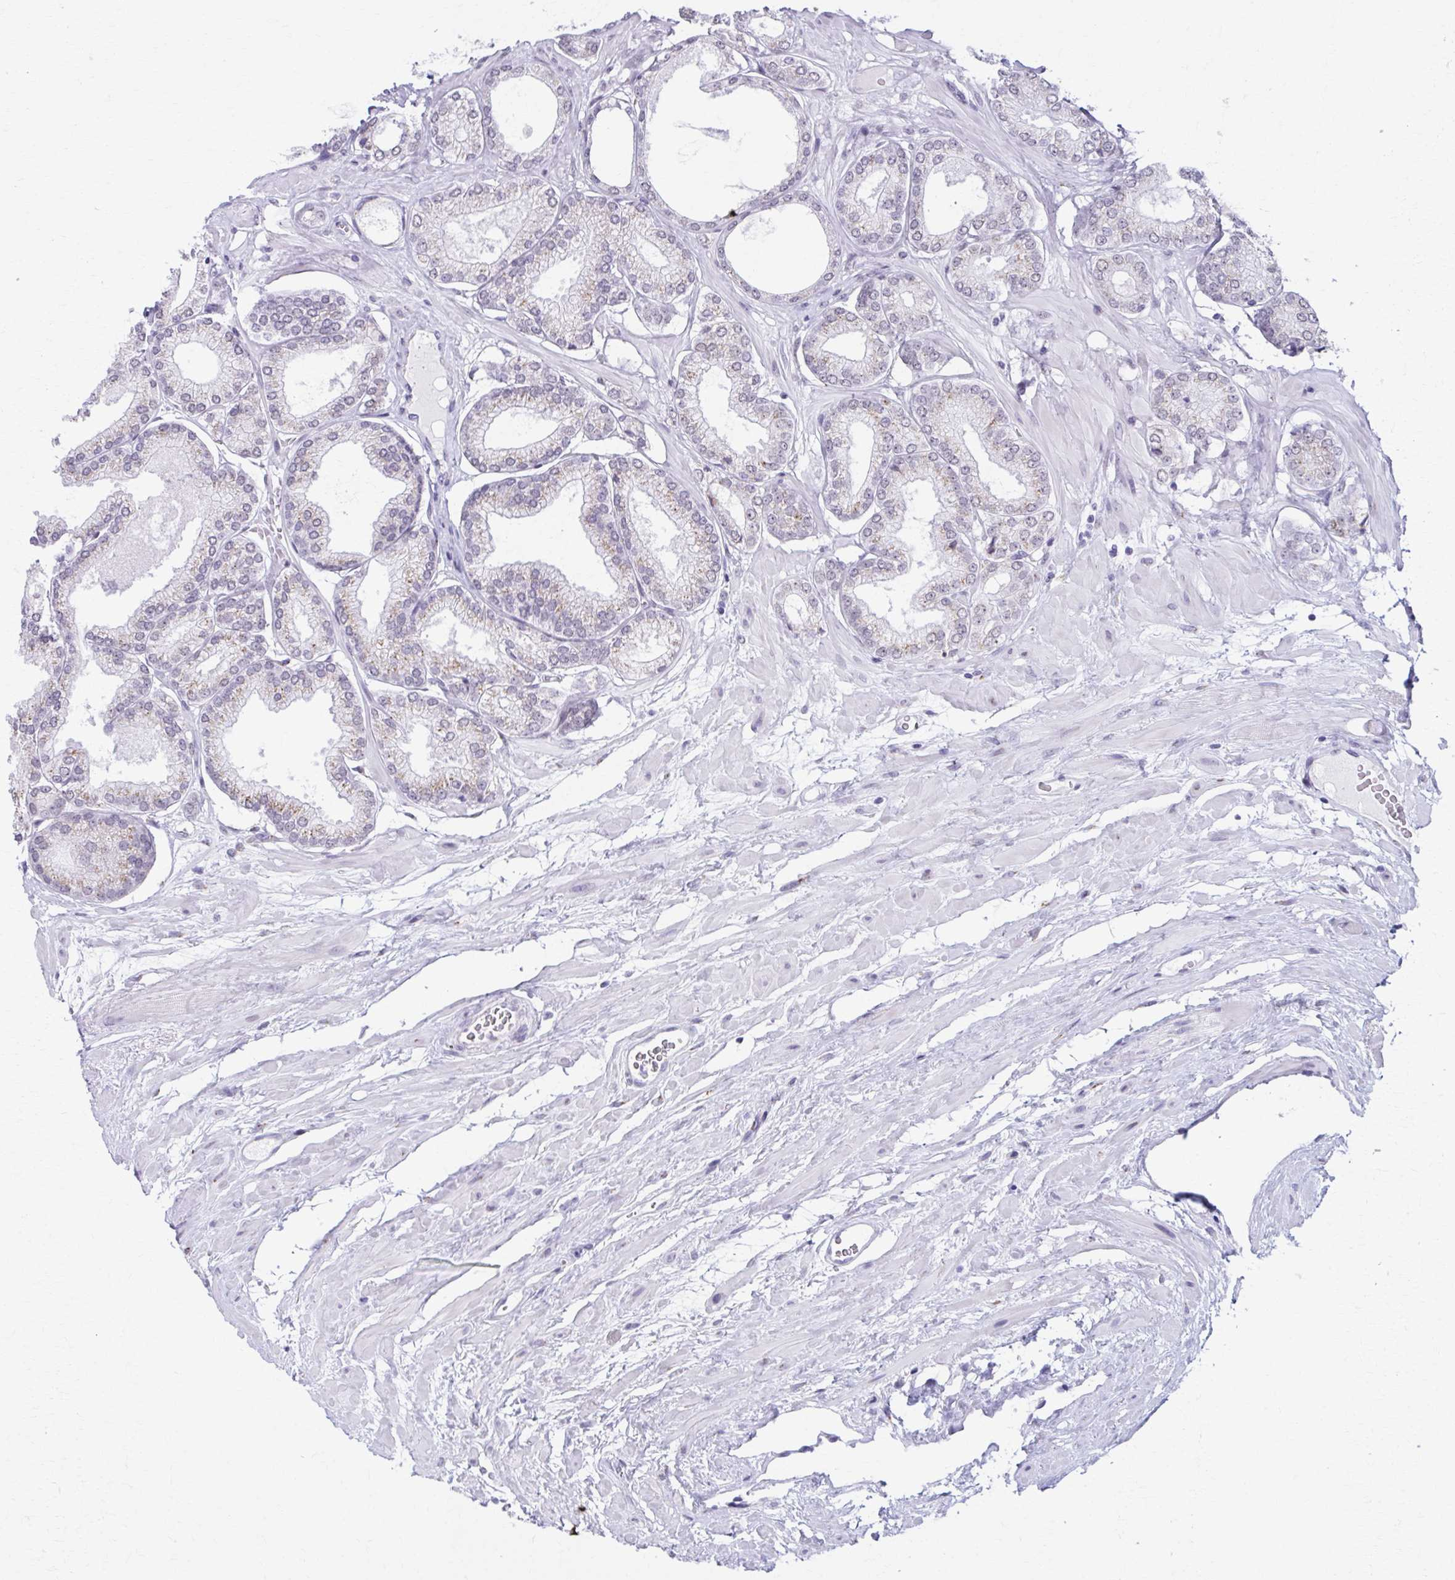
{"staining": {"intensity": "weak", "quantity": "<25%", "location": "cytoplasmic/membranous"}, "tissue": "prostate cancer", "cell_type": "Tumor cells", "image_type": "cancer", "snomed": [{"axis": "morphology", "description": "Adenocarcinoma, High grade"}, {"axis": "topography", "description": "Prostate"}], "caption": "Photomicrograph shows no protein expression in tumor cells of prostate cancer (adenocarcinoma (high-grade)) tissue.", "gene": "ZNF682", "patient": {"sex": "male", "age": 68}}